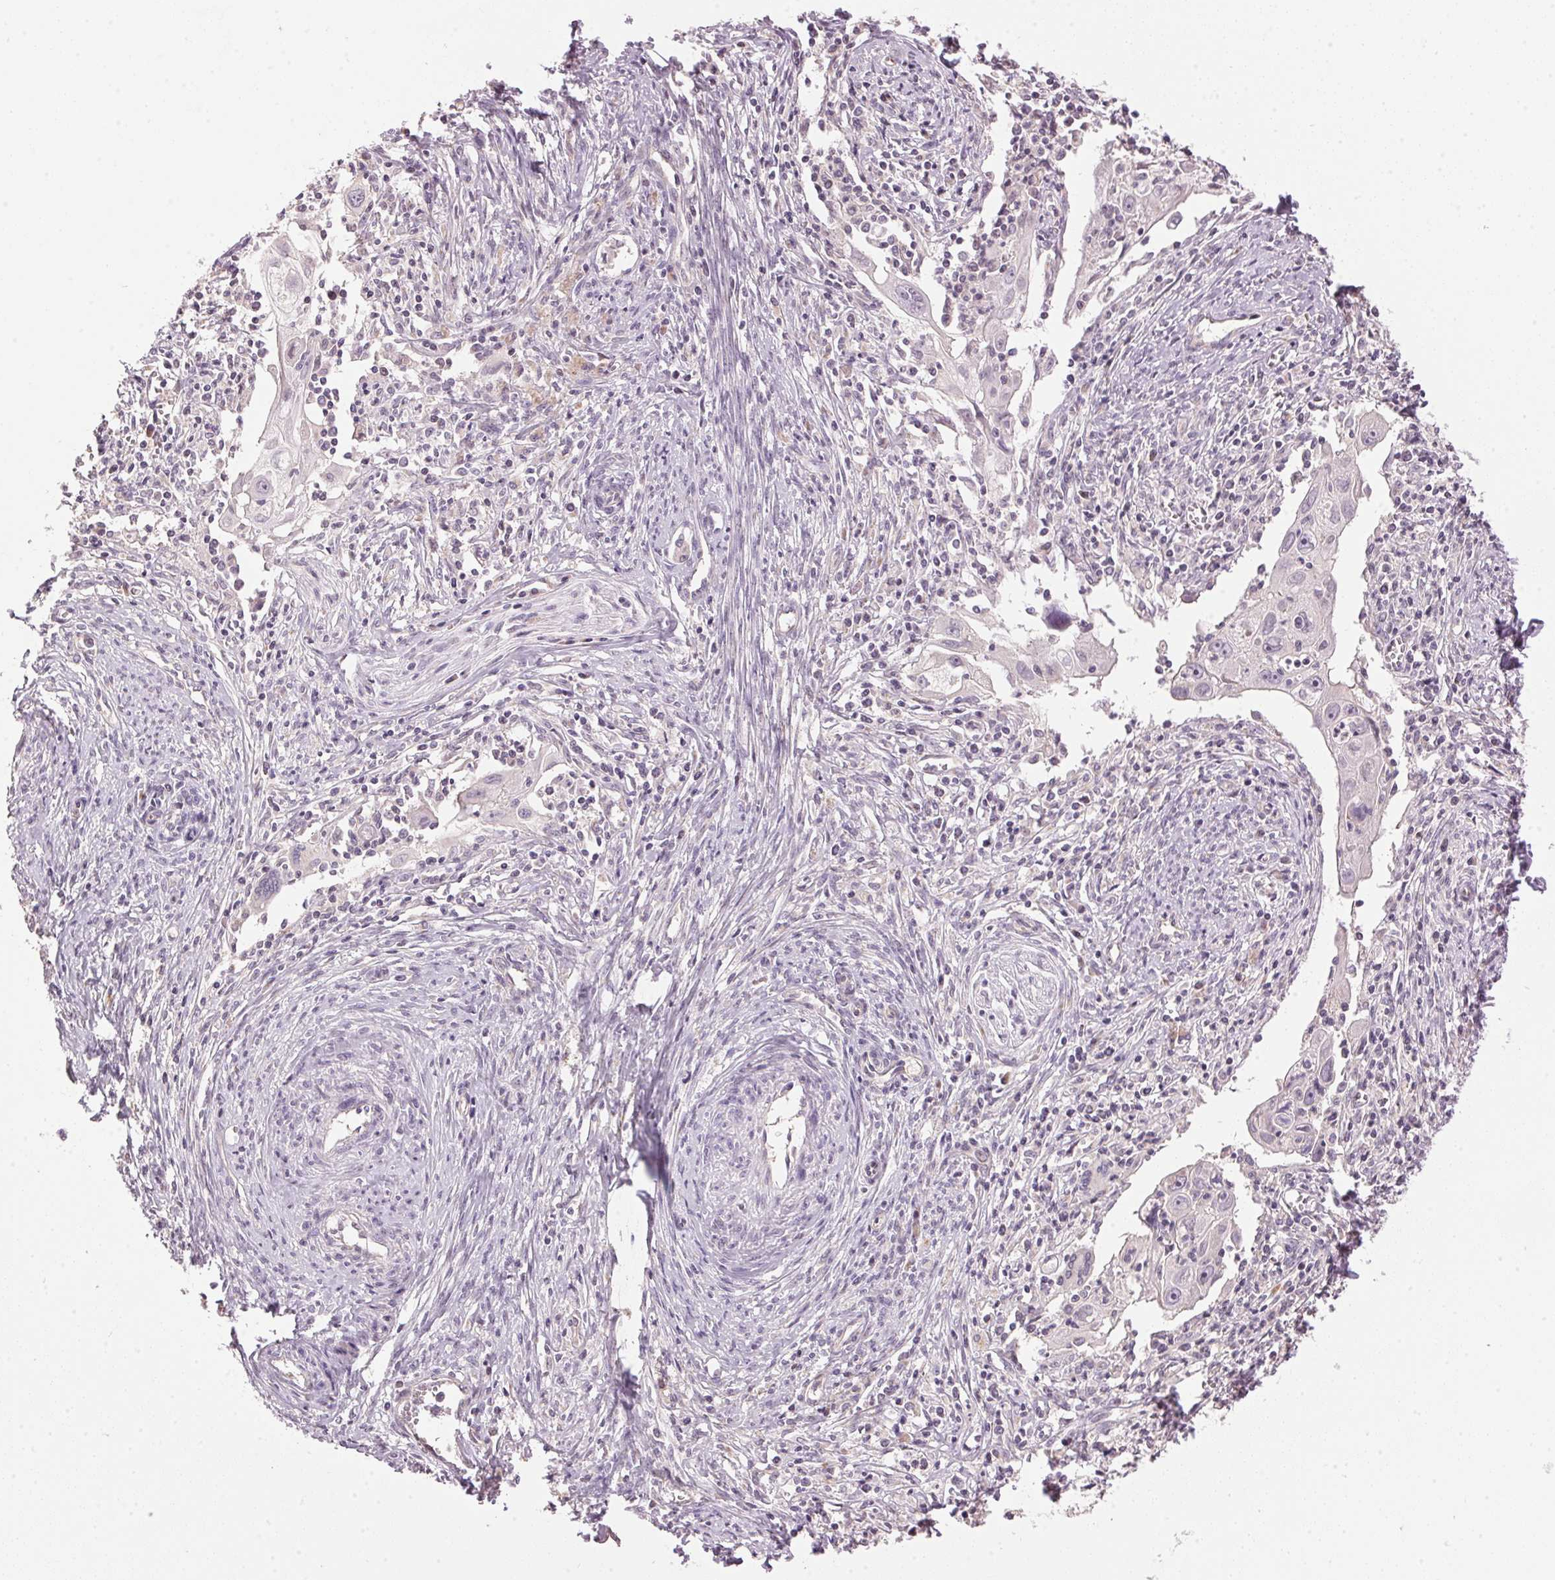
{"staining": {"intensity": "negative", "quantity": "none", "location": "none"}, "tissue": "cervical cancer", "cell_type": "Tumor cells", "image_type": "cancer", "snomed": [{"axis": "morphology", "description": "Squamous cell carcinoma, NOS"}, {"axis": "topography", "description": "Cervix"}], "caption": "An immunohistochemistry micrograph of cervical cancer (squamous cell carcinoma) is shown. There is no staining in tumor cells of cervical cancer (squamous cell carcinoma).", "gene": "GOLPH3", "patient": {"sex": "female", "age": 30}}